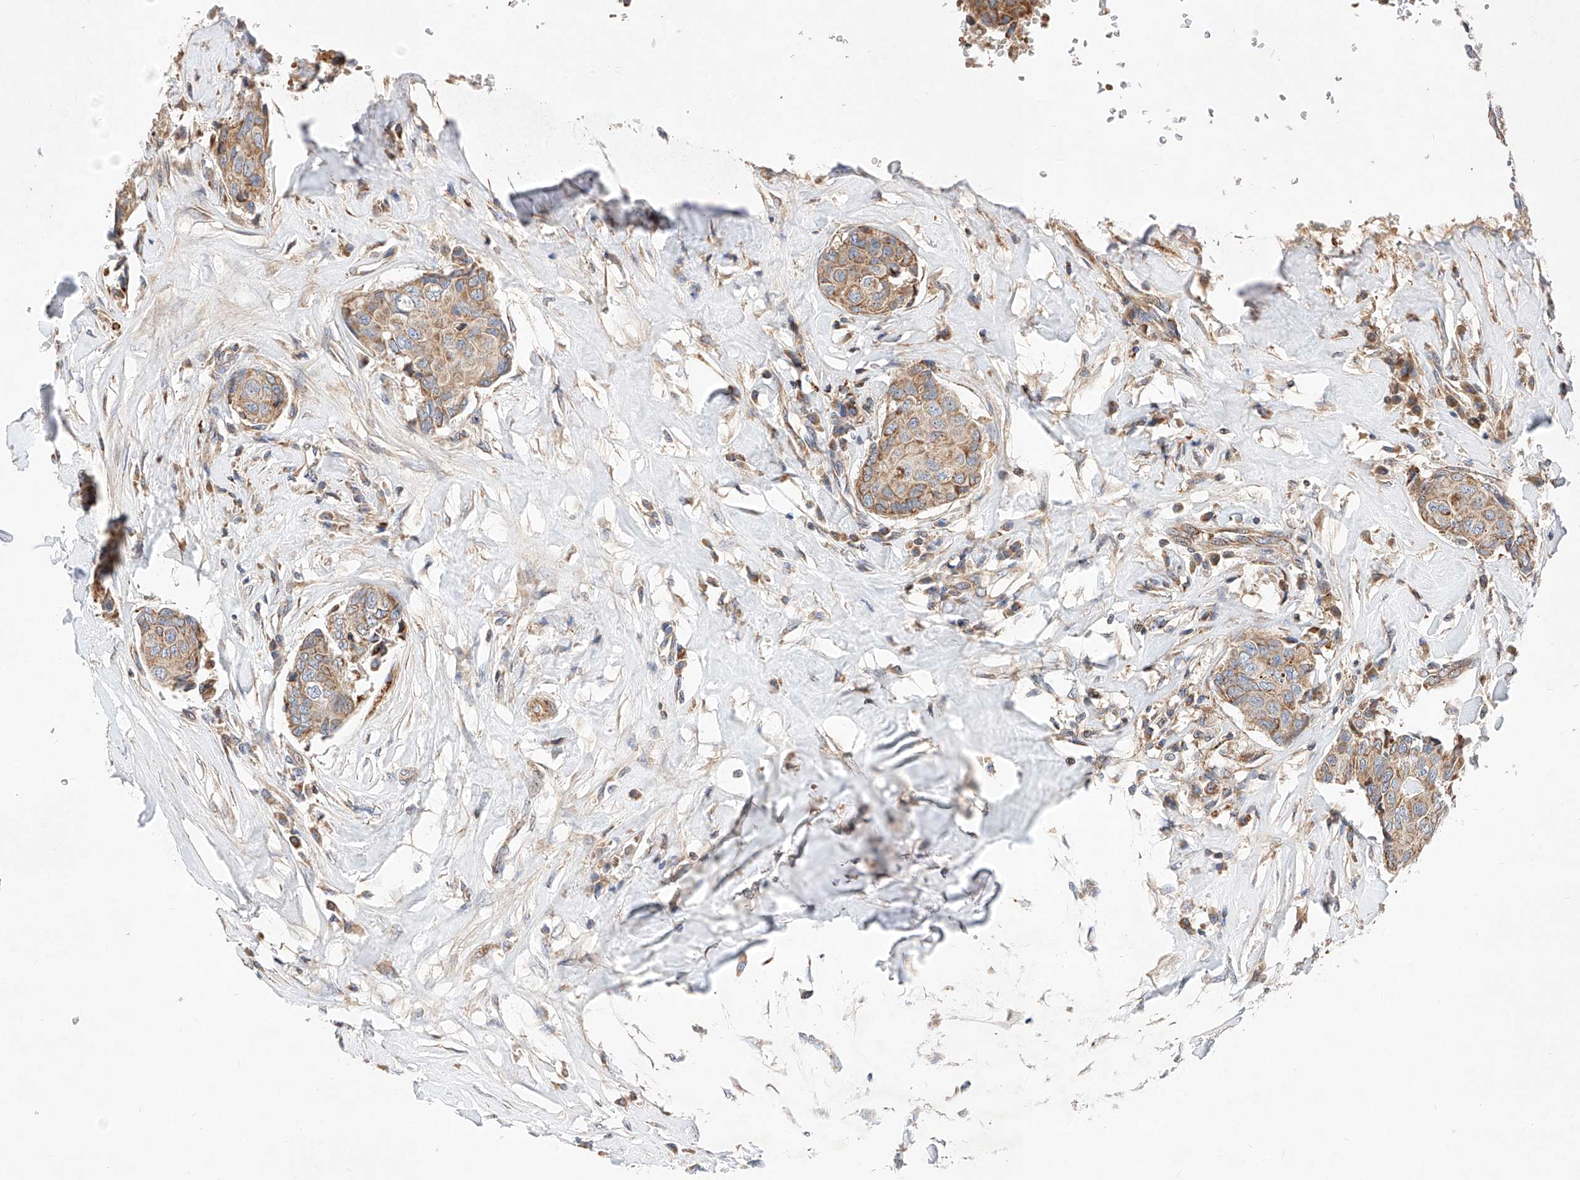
{"staining": {"intensity": "moderate", "quantity": ">75%", "location": "cytoplasmic/membranous"}, "tissue": "breast cancer", "cell_type": "Tumor cells", "image_type": "cancer", "snomed": [{"axis": "morphology", "description": "Duct carcinoma"}, {"axis": "topography", "description": "Breast"}], "caption": "Immunohistochemical staining of breast infiltrating ductal carcinoma exhibits medium levels of moderate cytoplasmic/membranous staining in approximately >75% of tumor cells.", "gene": "NR1D1", "patient": {"sex": "female", "age": 80}}